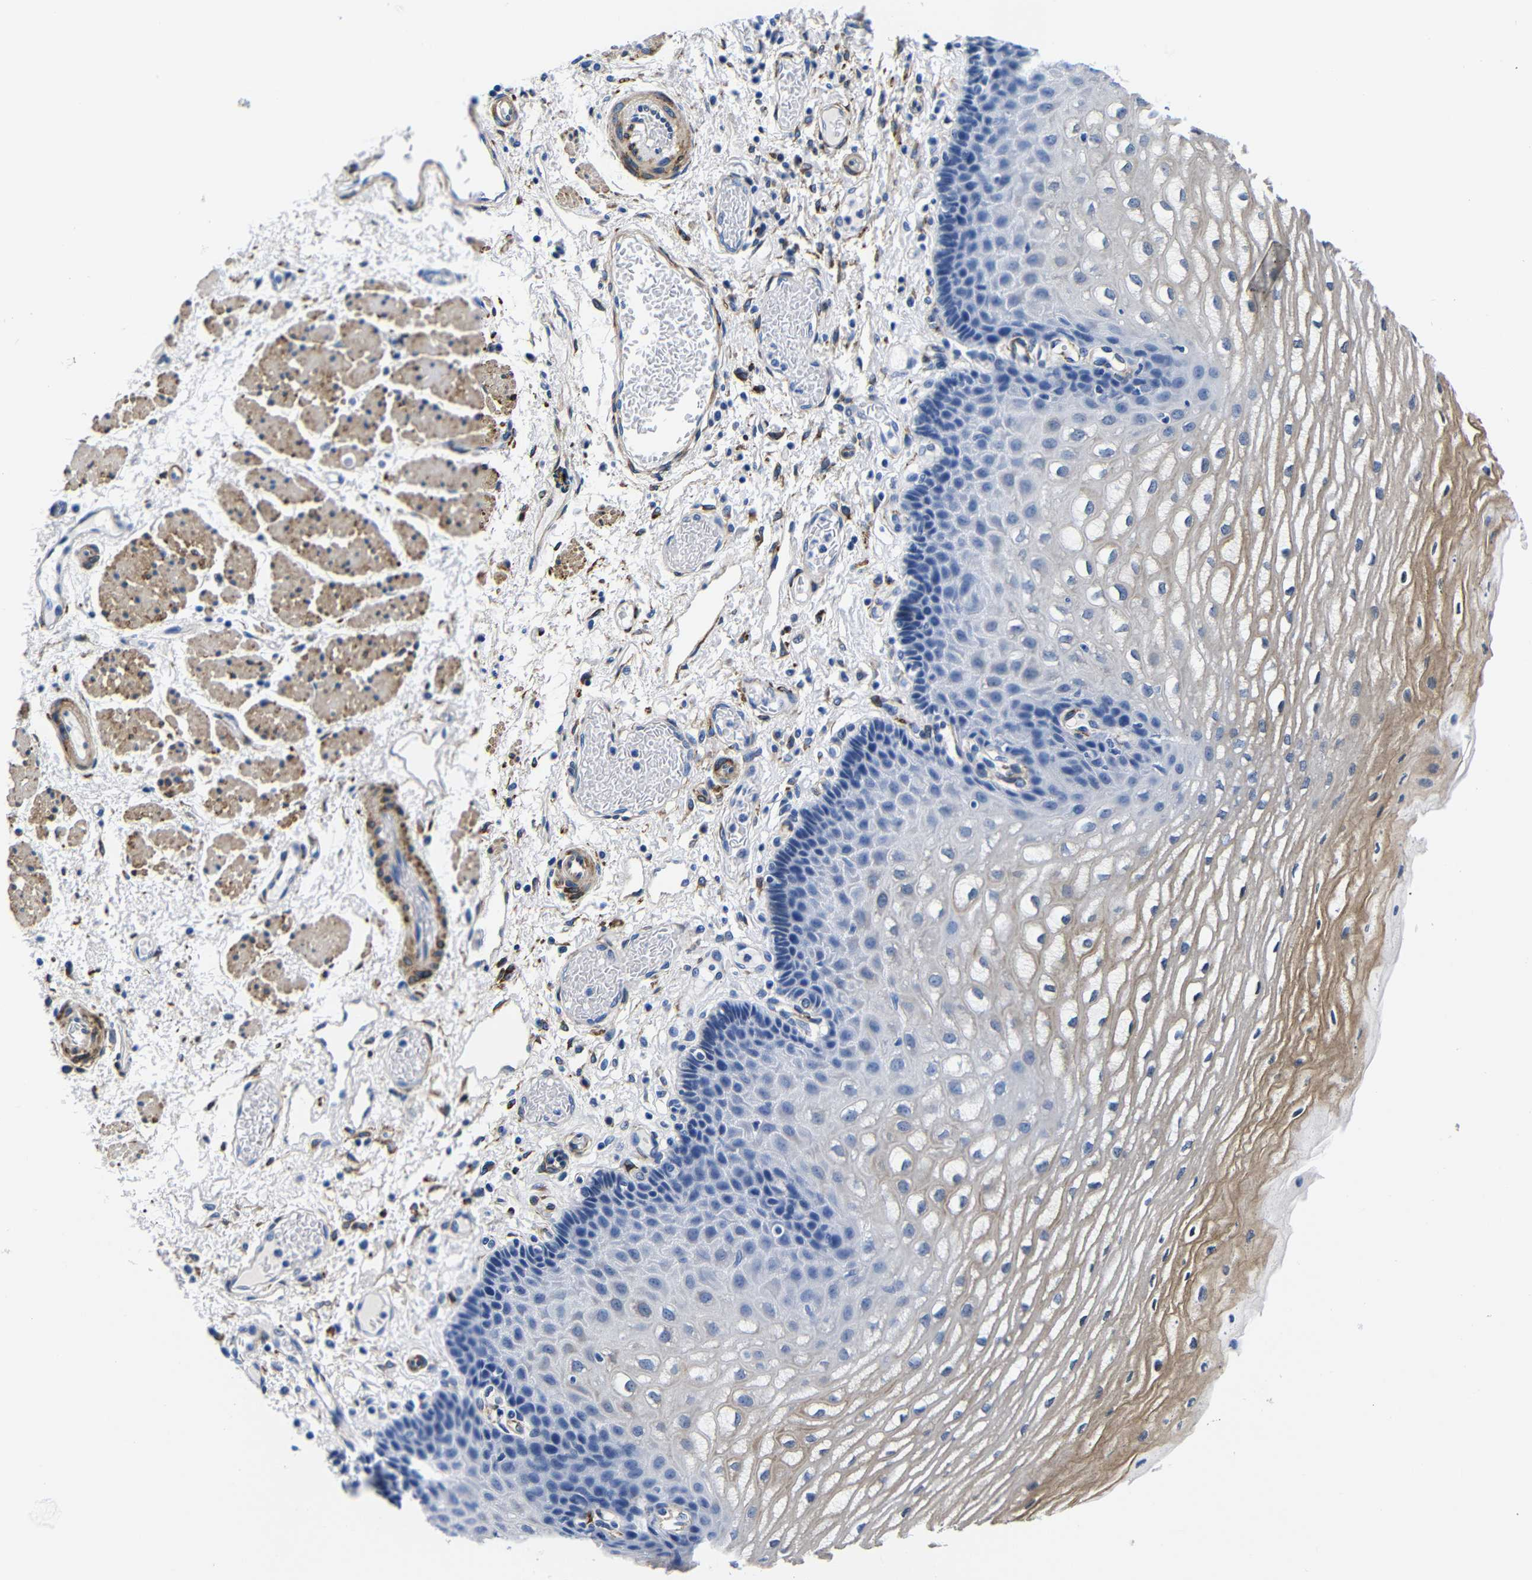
{"staining": {"intensity": "weak", "quantity": "25%-75%", "location": "cytoplasmic/membranous"}, "tissue": "esophagus", "cell_type": "Squamous epithelial cells", "image_type": "normal", "snomed": [{"axis": "morphology", "description": "Normal tissue, NOS"}, {"axis": "topography", "description": "Esophagus"}], "caption": "Immunohistochemical staining of unremarkable human esophagus shows 25%-75% levels of weak cytoplasmic/membranous protein expression in about 25%-75% of squamous epithelial cells.", "gene": "LRIG1", "patient": {"sex": "male", "age": 54}}